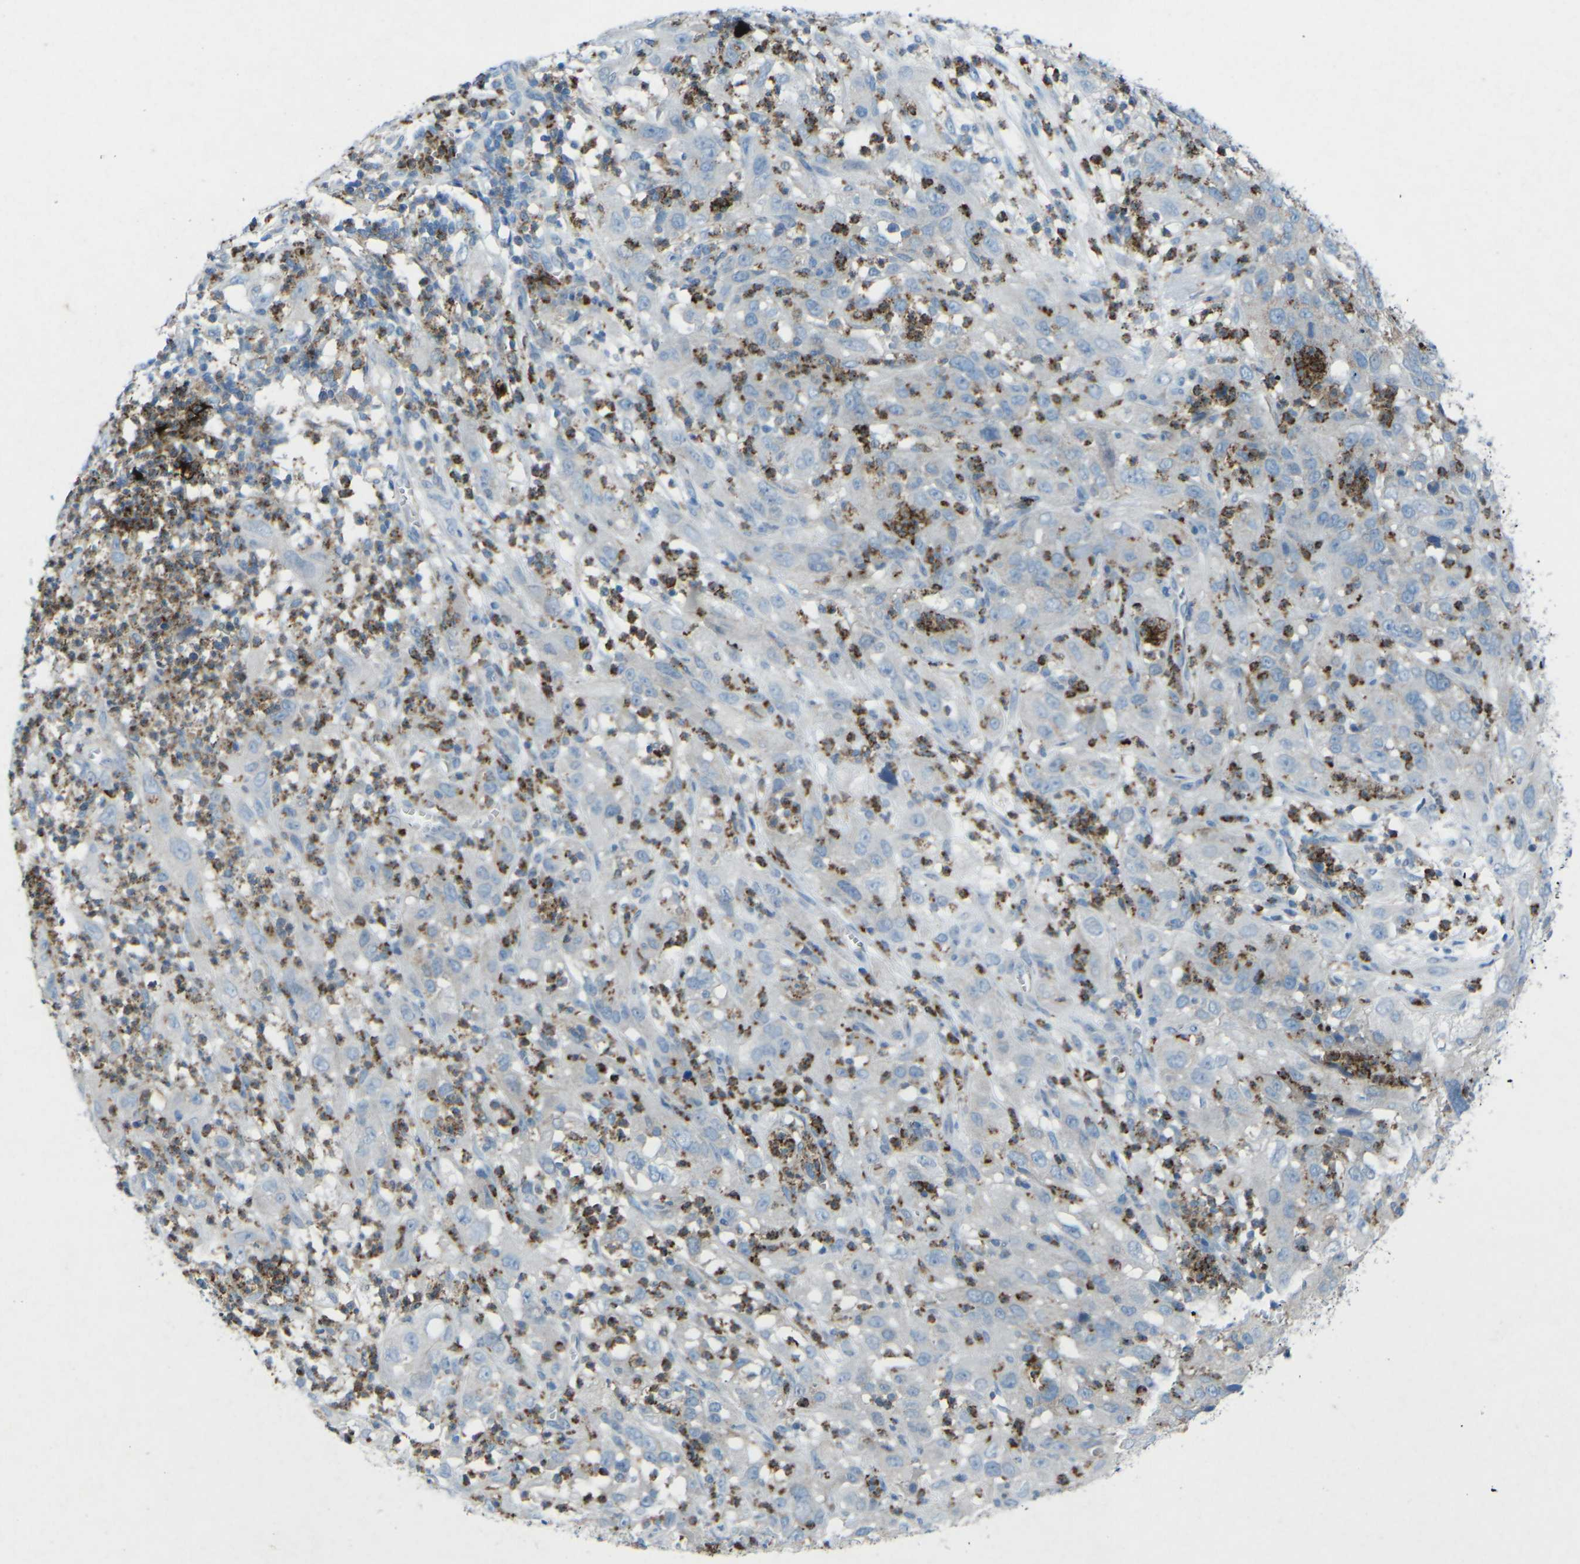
{"staining": {"intensity": "negative", "quantity": "none", "location": "none"}, "tissue": "cervical cancer", "cell_type": "Tumor cells", "image_type": "cancer", "snomed": [{"axis": "morphology", "description": "Squamous cell carcinoma, NOS"}, {"axis": "topography", "description": "Cervix"}], "caption": "Immunohistochemistry (IHC) micrograph of human cervical cancer (squamous cell carcinoma) stained for a protein (brown), which exhibits no expression in tumor cells. The staining is performed using DAB brown chromogen with nuclei counter-stained in using hematoxylin.", "gene": "STK11", "patient": {"sex": "female", "age": 32}}